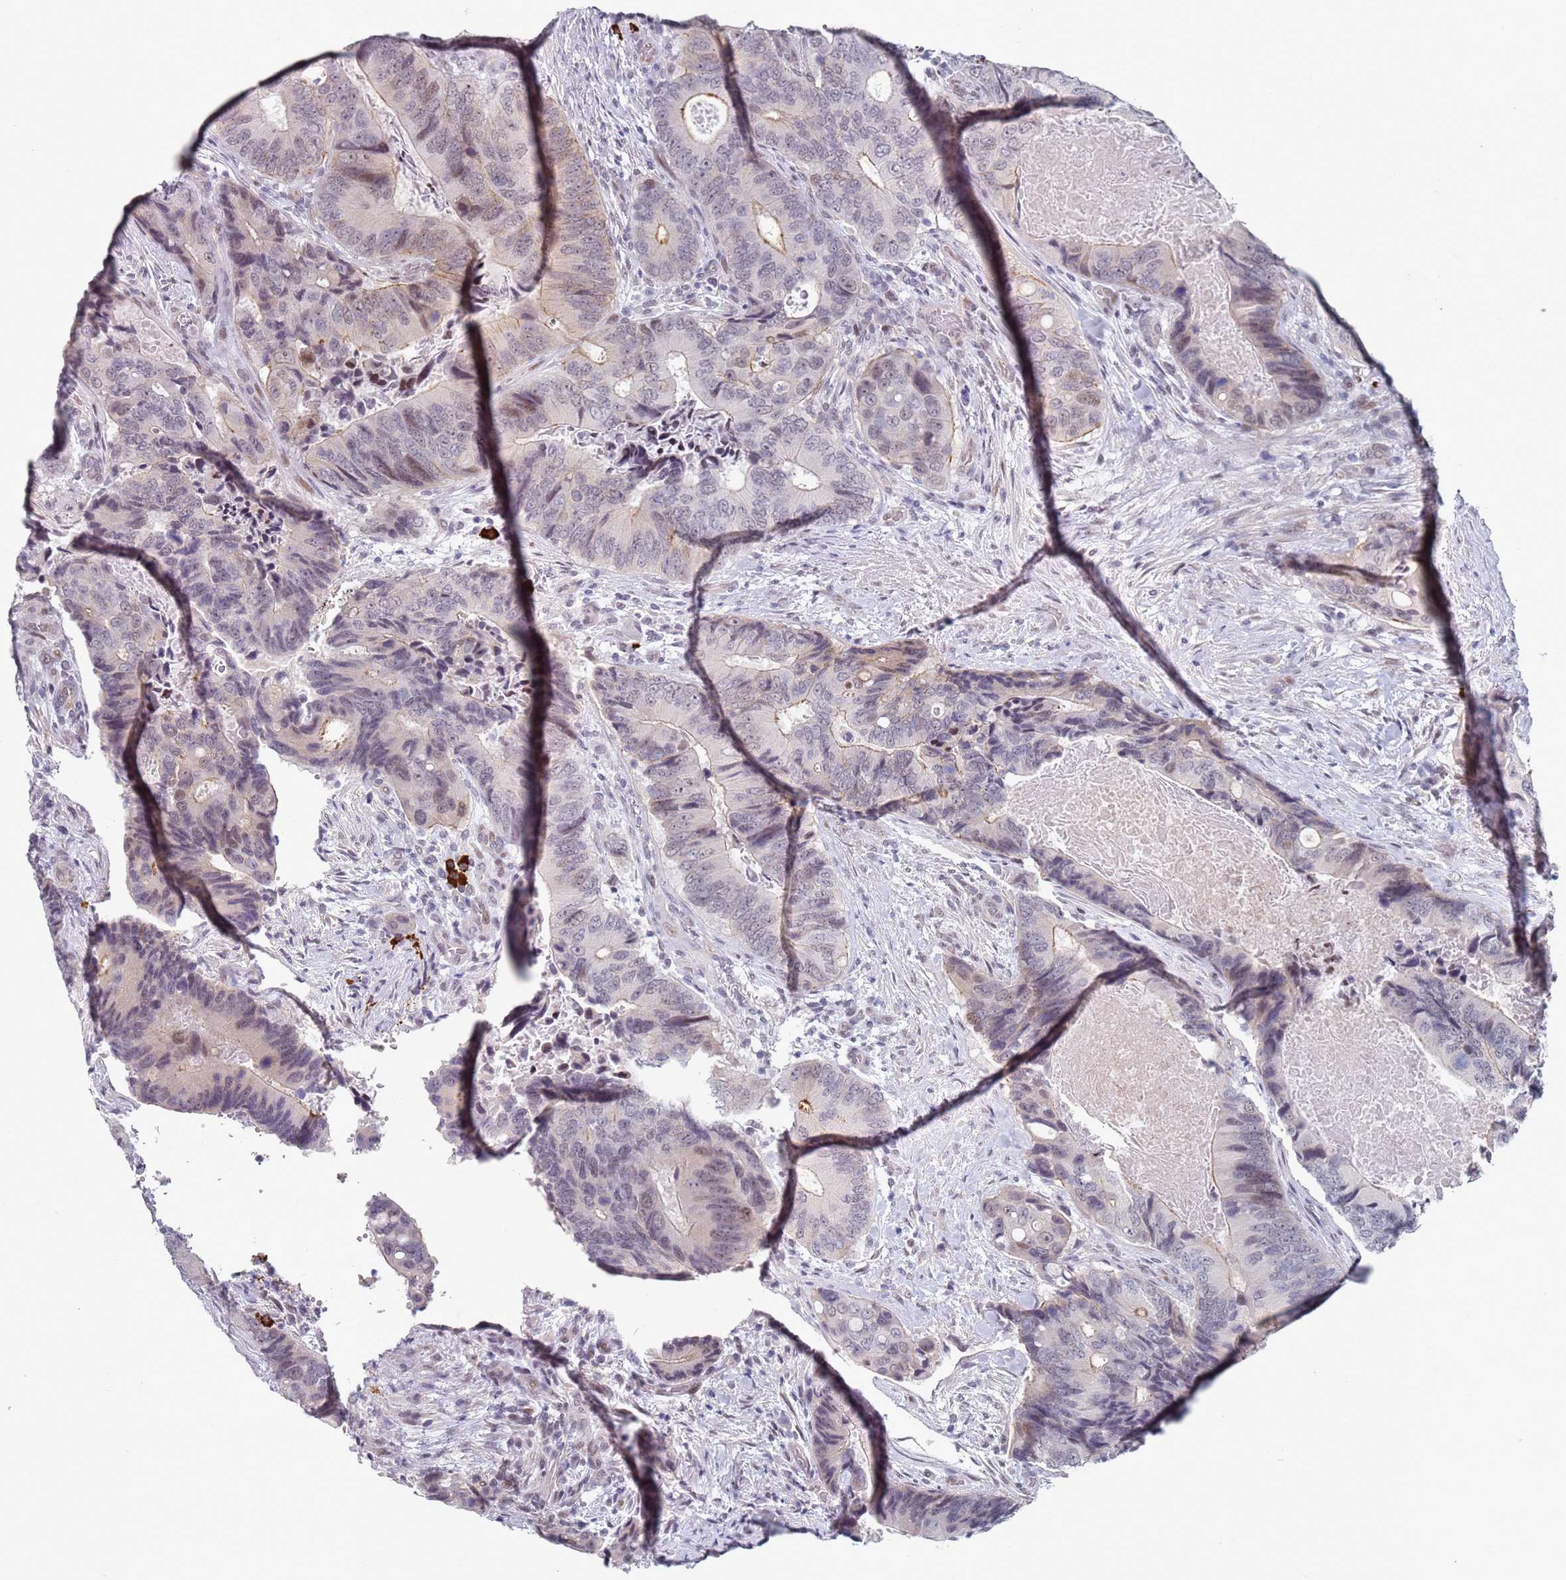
{"staining": {"intensity": "moderate", "quantity": "<25%", "location": "cytoplasmic/membranous,nuclear"}, "tissue": "colorectal cancer", "cell_type": "Tumor cells", "image_type": "cancer", "snomed": [{"axis": "morphology", "description": "Adenocarcinoma, NOS"}, {"axis": "topography", "description": "Colon"}], "caption": "Adenocarcinoma (colorectal) tissue exhibits moderate cytoplasmic/membranous and nuclear positivity in about <25% of tumor cells, visualized by immunohistochemistry. (DAB (3,3'-diaminobenzidine) IHC with brightfield microscopy, high magnification).", "gene": "ATF6B", "patient": {"sex": "male", "age": 84}}